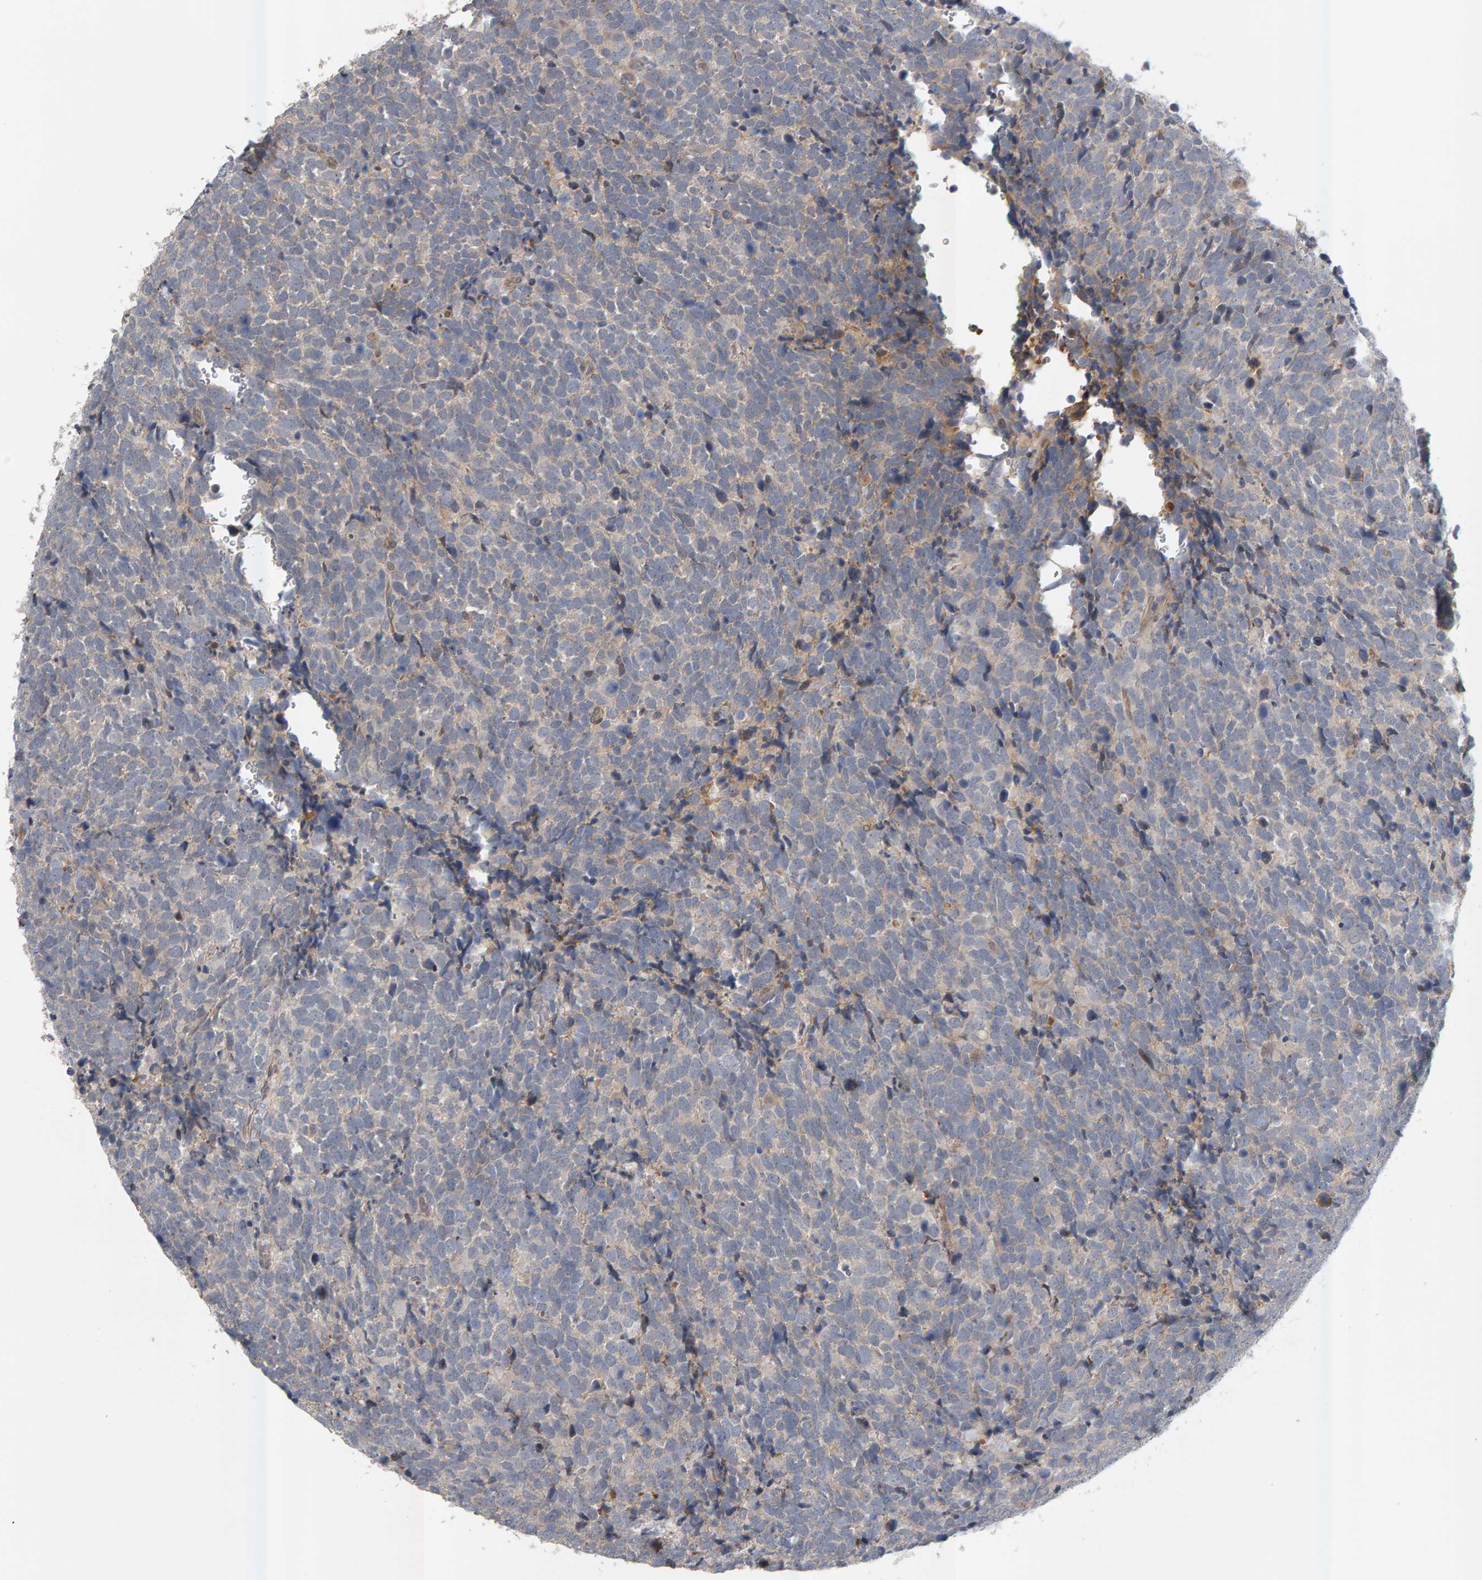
{"staining": {"intensity": "weak", "quantity": "<25%", "location": "cytoplasmic/membranous"}, "tissue": "urothelial cancer", "cell_type": "Tumor cells", "image_type": "cancer", "snomed": [{"axis": "morphology", "description": "Urothelial carcinoma, High grade"}, {"axis": "topography", "description": "Urinary bladder"}], "caption": "Immunohistochemistry histopathology image of urothelial carcinoma (high-grade) stained for a protein (brown), which exhibits no staining in tumor cells.", "gene": "ZNF160", "patient": {"sex": "female", "age": 82}}